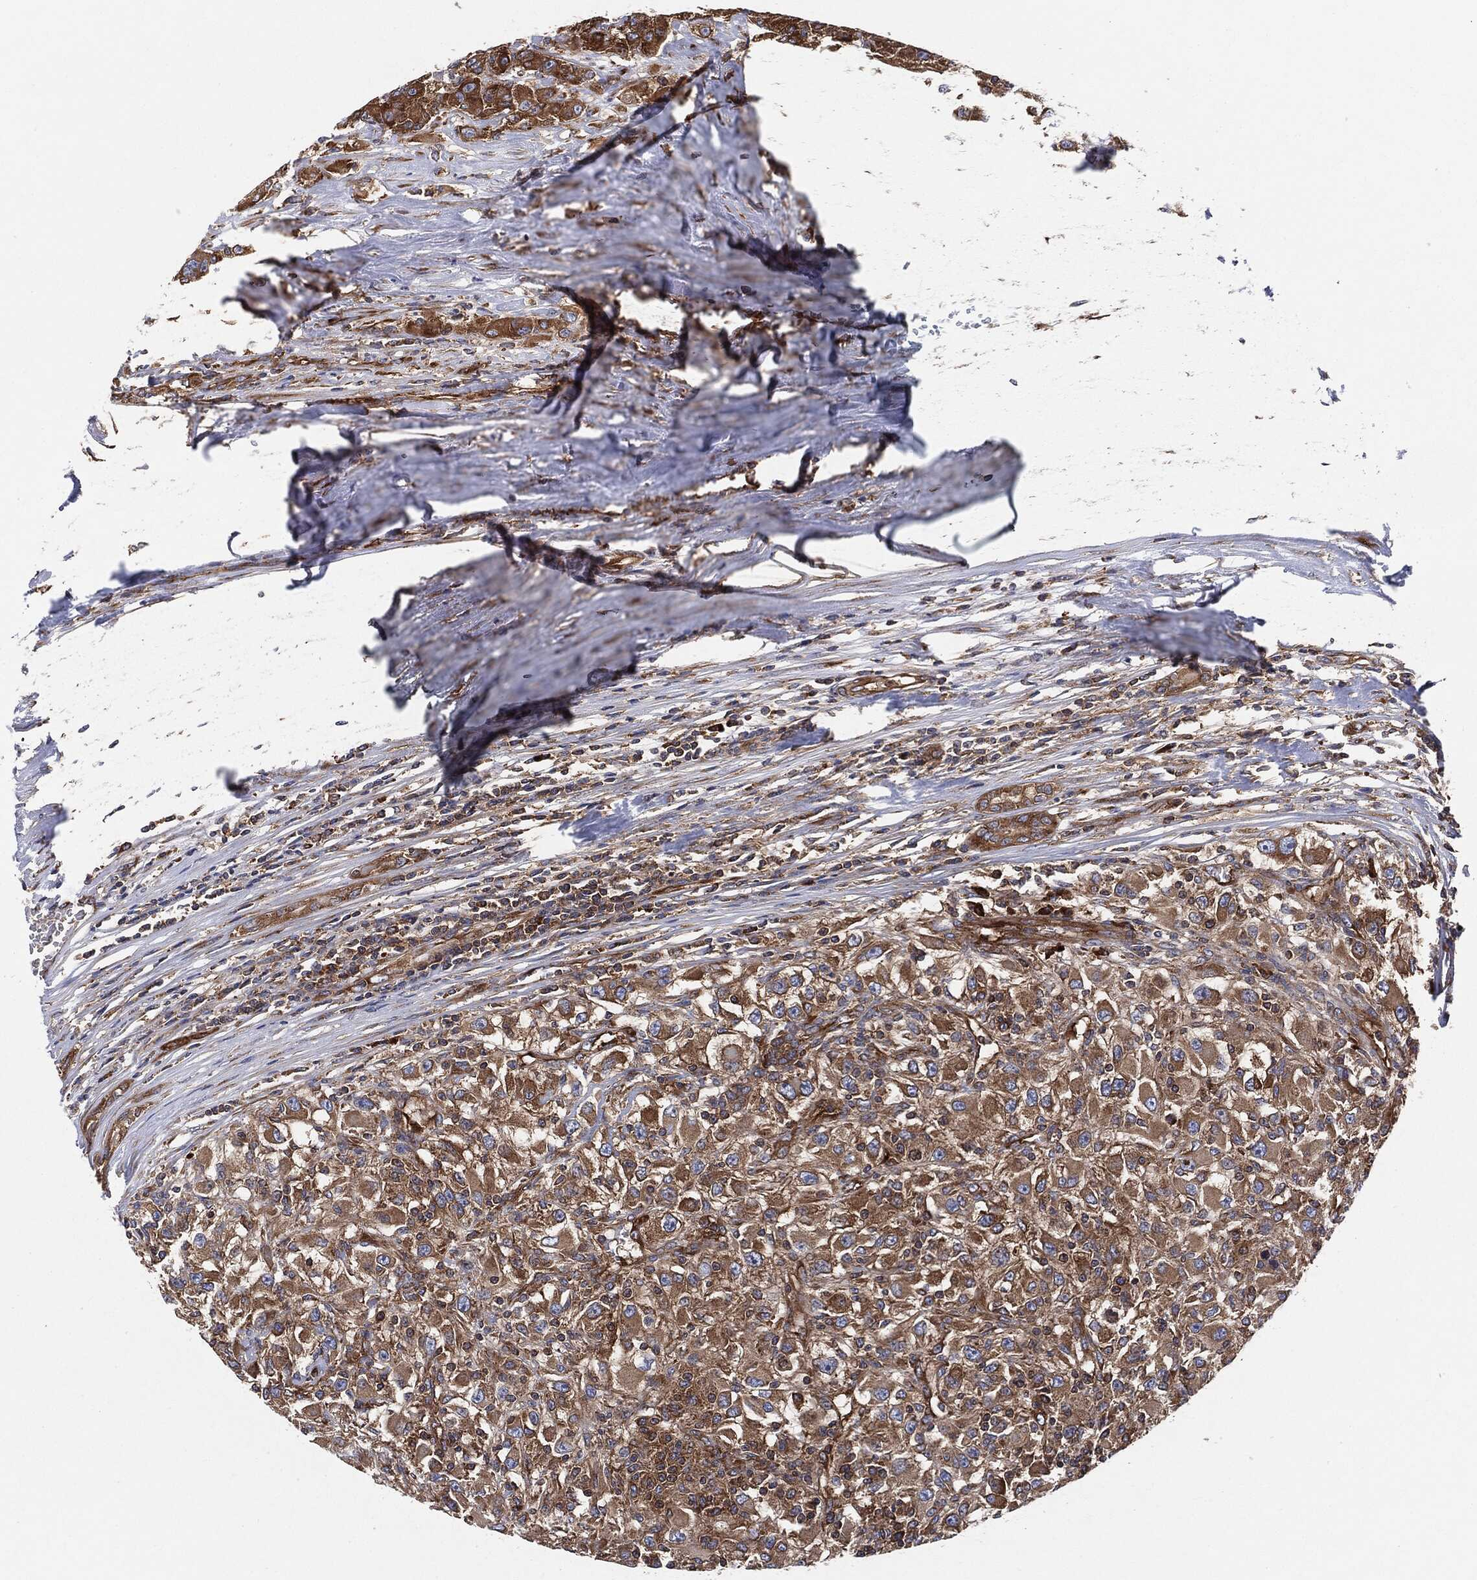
{"staining": {"intensity": "moderate", "quantity": "25%-75%", "location": "cytoplasmic/membranous"}, "tissue": "renal cancer", "cell_type": "Tumor cells", "image_type": "cancer", "snomed": [{"axis": "morphology", "description": "Adenocarcinoma, NOS"}, {"axis": "topography", "description": "Kidney"}], "caption": "Immunohistochemical staining of human renal cancer demonstrates moderate cytoplasmic/membranous protein positivity in about 25%-75% of tumor cells. Using DAB (3,3'-diaminobenzidine) (brown) and hematoxylin (blue) stains, captured at high magnification using brightfield microscopy.", "gene": "EIF2S2", "patient": {"sex": "female", "age": 67}}